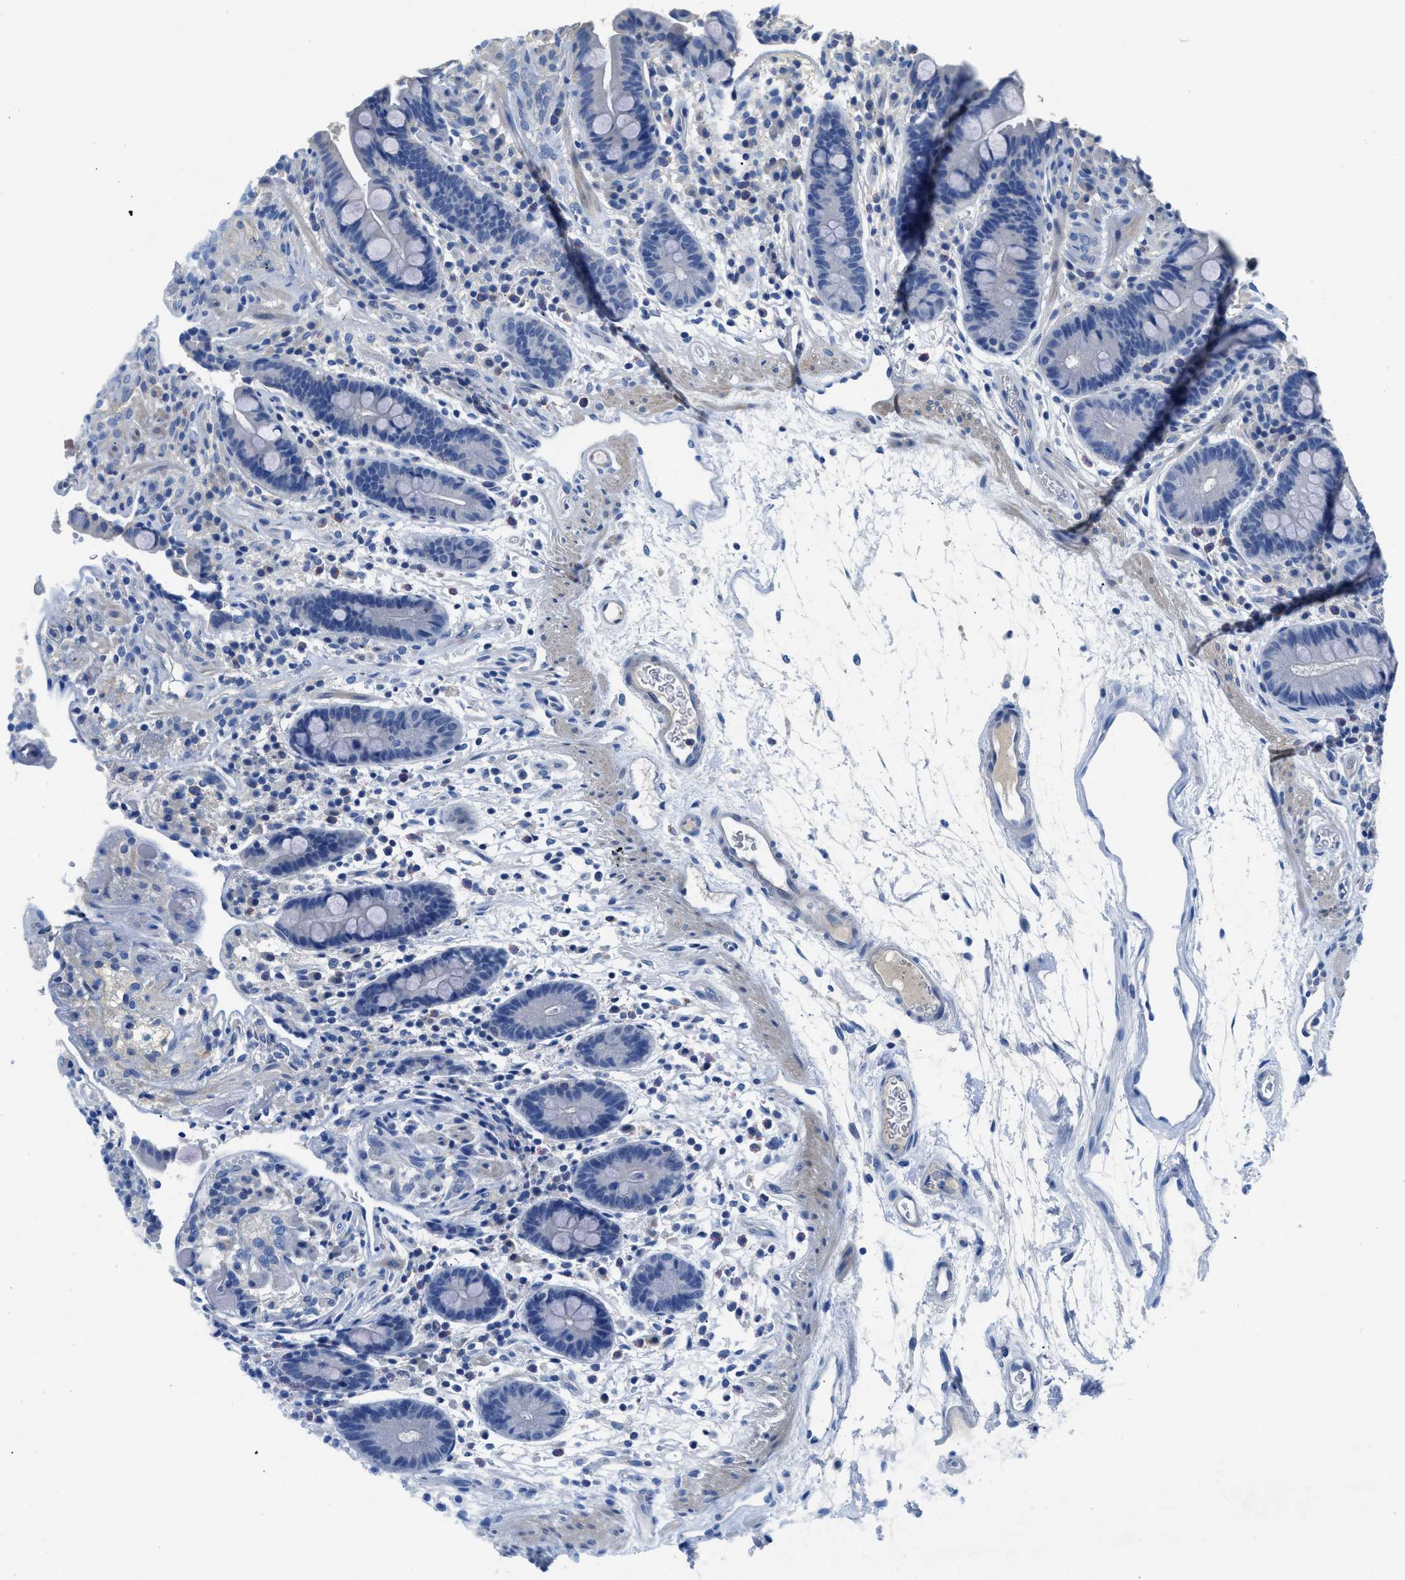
{"staining": {"intensity": "negative", "quantity": "none", "location": "none"}, "tissue": "colon", "cell_type": "Endothelial cells", "image_type": "normal", "snomed": [{"axis": "morphology", "description": "Normal tissue, NOS"}, {"axis": "topography", "description": "Colon"}], "caption": "Colon stained for a protein using IHC exhibits no positivity endothelial cells.", "gene": "SLC10A6", "patient": {"sex": "male", "age": 73}}